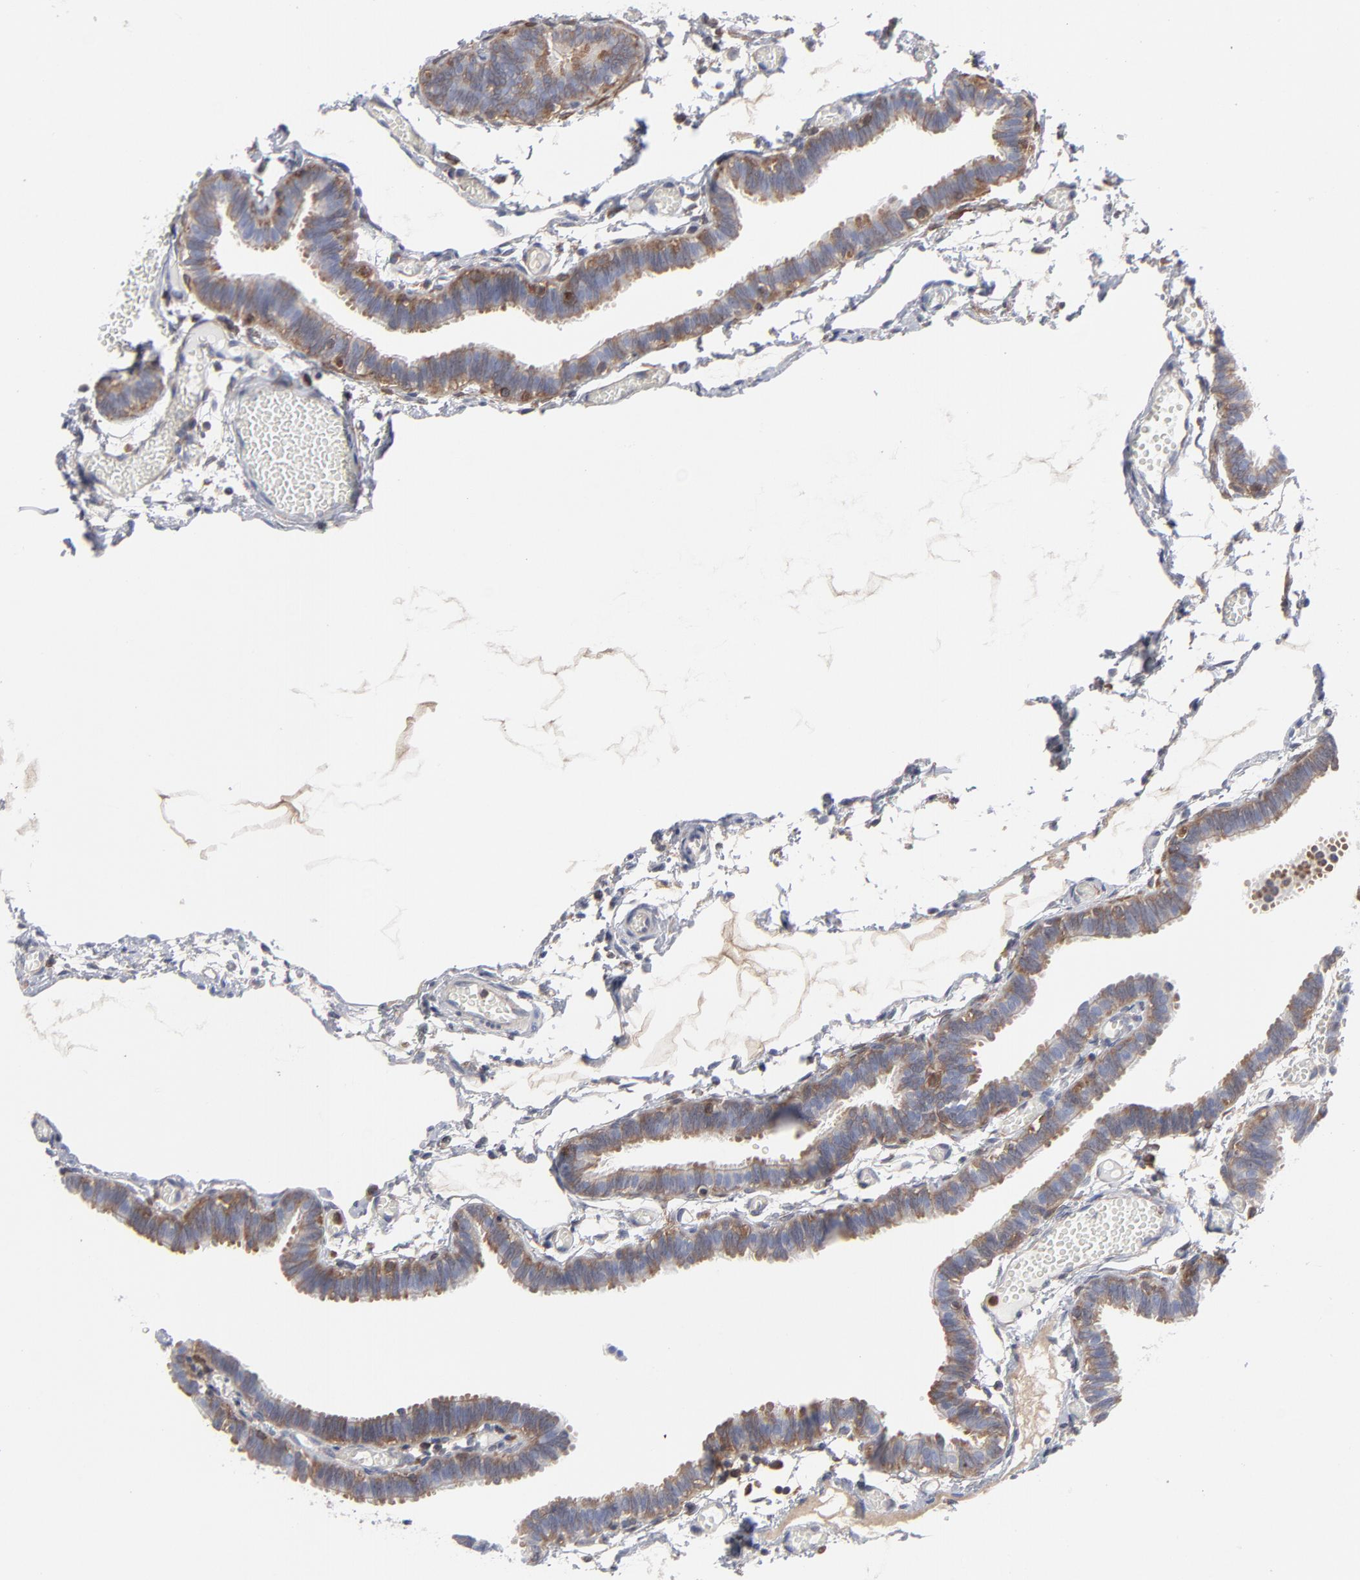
{"staining": {"intensity": "weak", "quantity": ">75%", "location": "cytoplasmic/membranous"}, "tissue": "fallopian tube", "cell_type": "Glandular cells", "image_type": "normal", "snomed": [{"axis": "morphology", "description": "Normal tissue, NOS"}, {"axis": "topography", "description": "Fallopian tube"}], "caption": "Glandular cells demonstrate weak cytoplasmic/membranous expression in about >75% of cells in unremarkable fallopian tube. The staining was performed using DAB to visualize the protein expression in brown, while the nuclei were stained in blue with hematoxylin (Magnification: 20x).", "gene": "MAP2K1", "patient": {"sex": "female", "age": 29}}